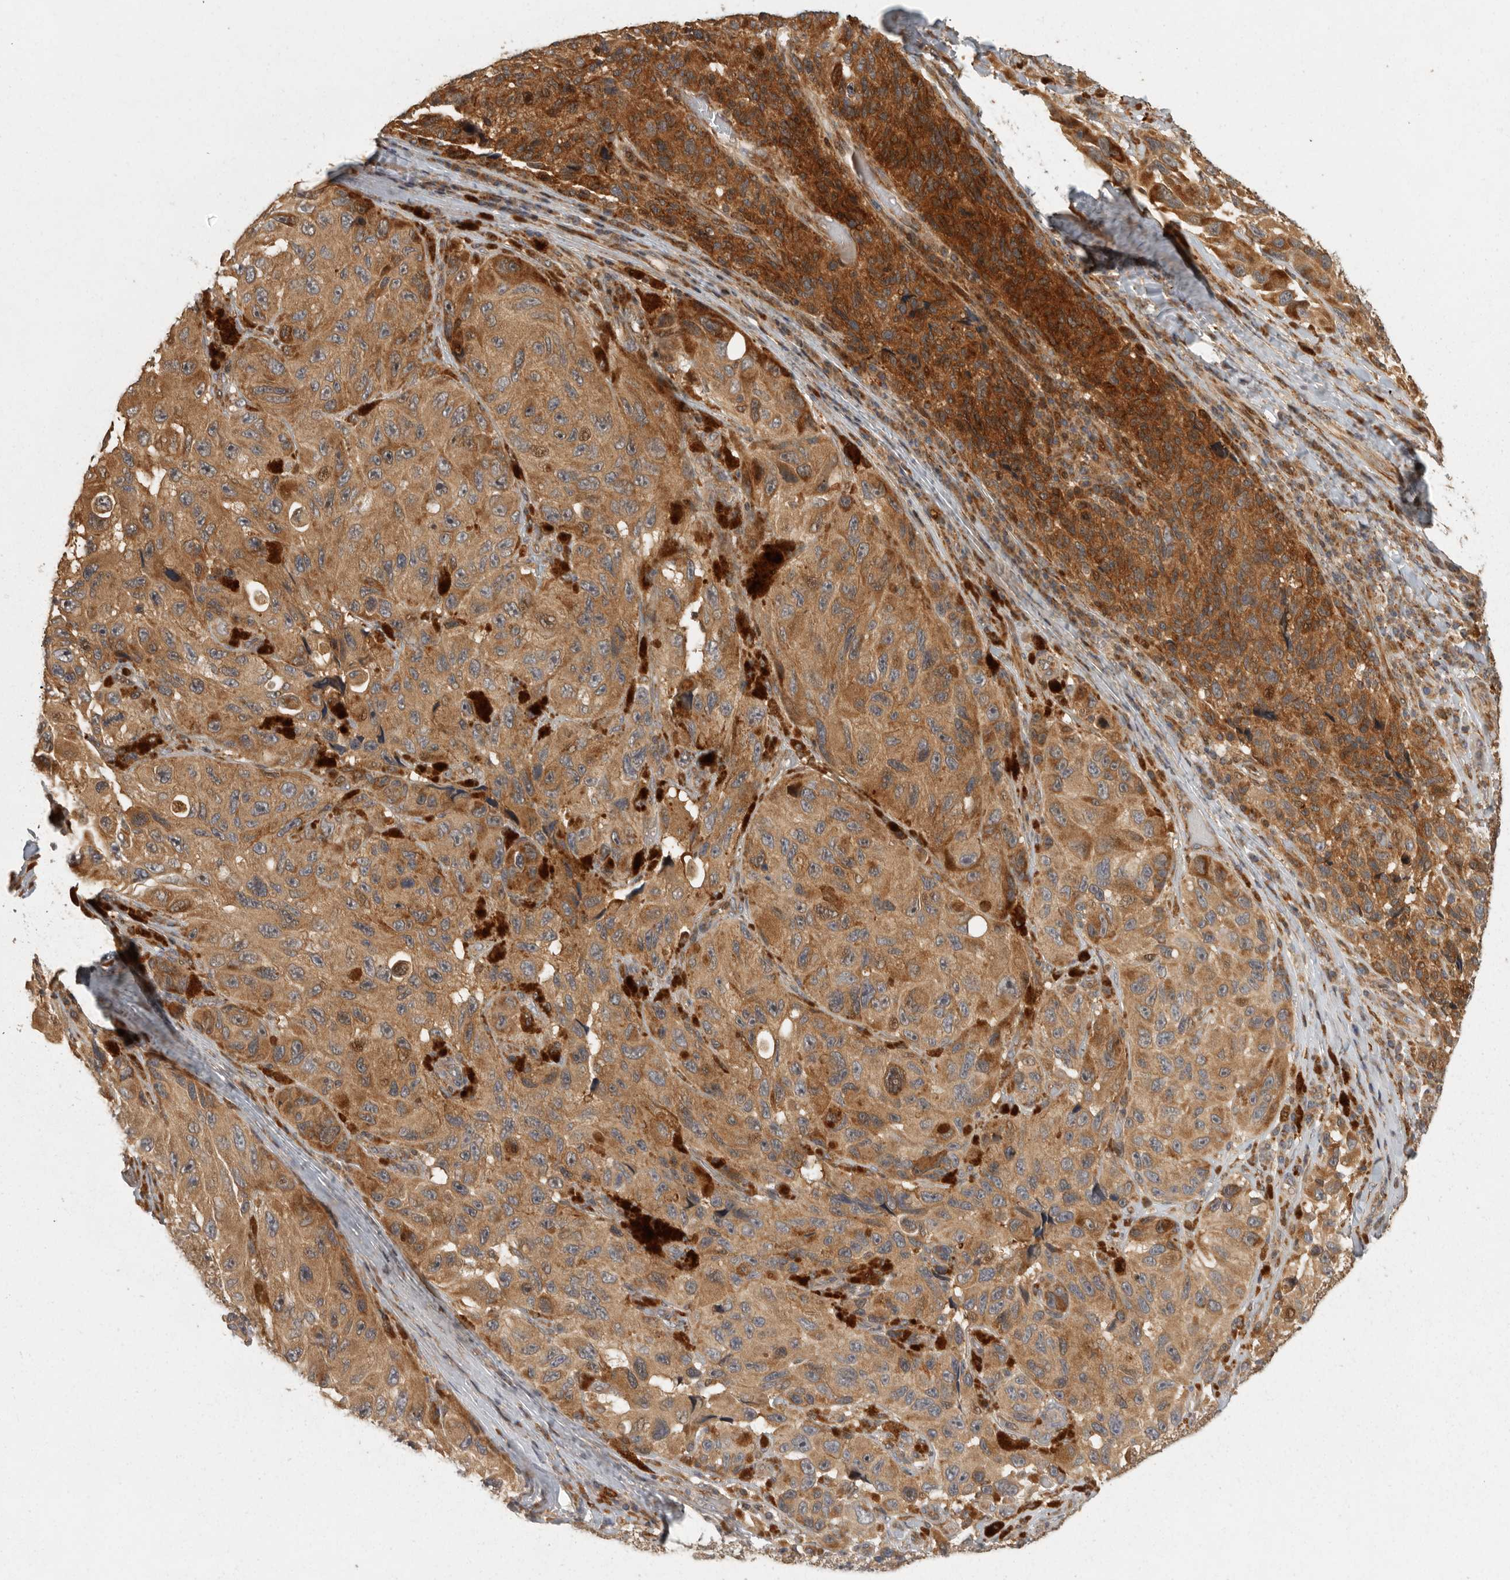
{"staining": {"intensity": "moderate", "quantity": ">75%", "location": "cytoplasmic/membranous,nuclear"}, "tissue": "melanoma", "cell_type": "Tumor cells", "image_type": "cancer", "snomed": [{"axis": "morphology", "description": "Malignant melanoma, NOS"}, {"axis": "topography", "description": "Skin"}], "caption": "Melanoma was stained to show a protein in brown. There is medium levels of moderate cytoplasmic/membranous and nuclear staining in approximately >75% of tumor cells.", "gene": "SWT1", "patient": {"sex": "female", "age": 73}}